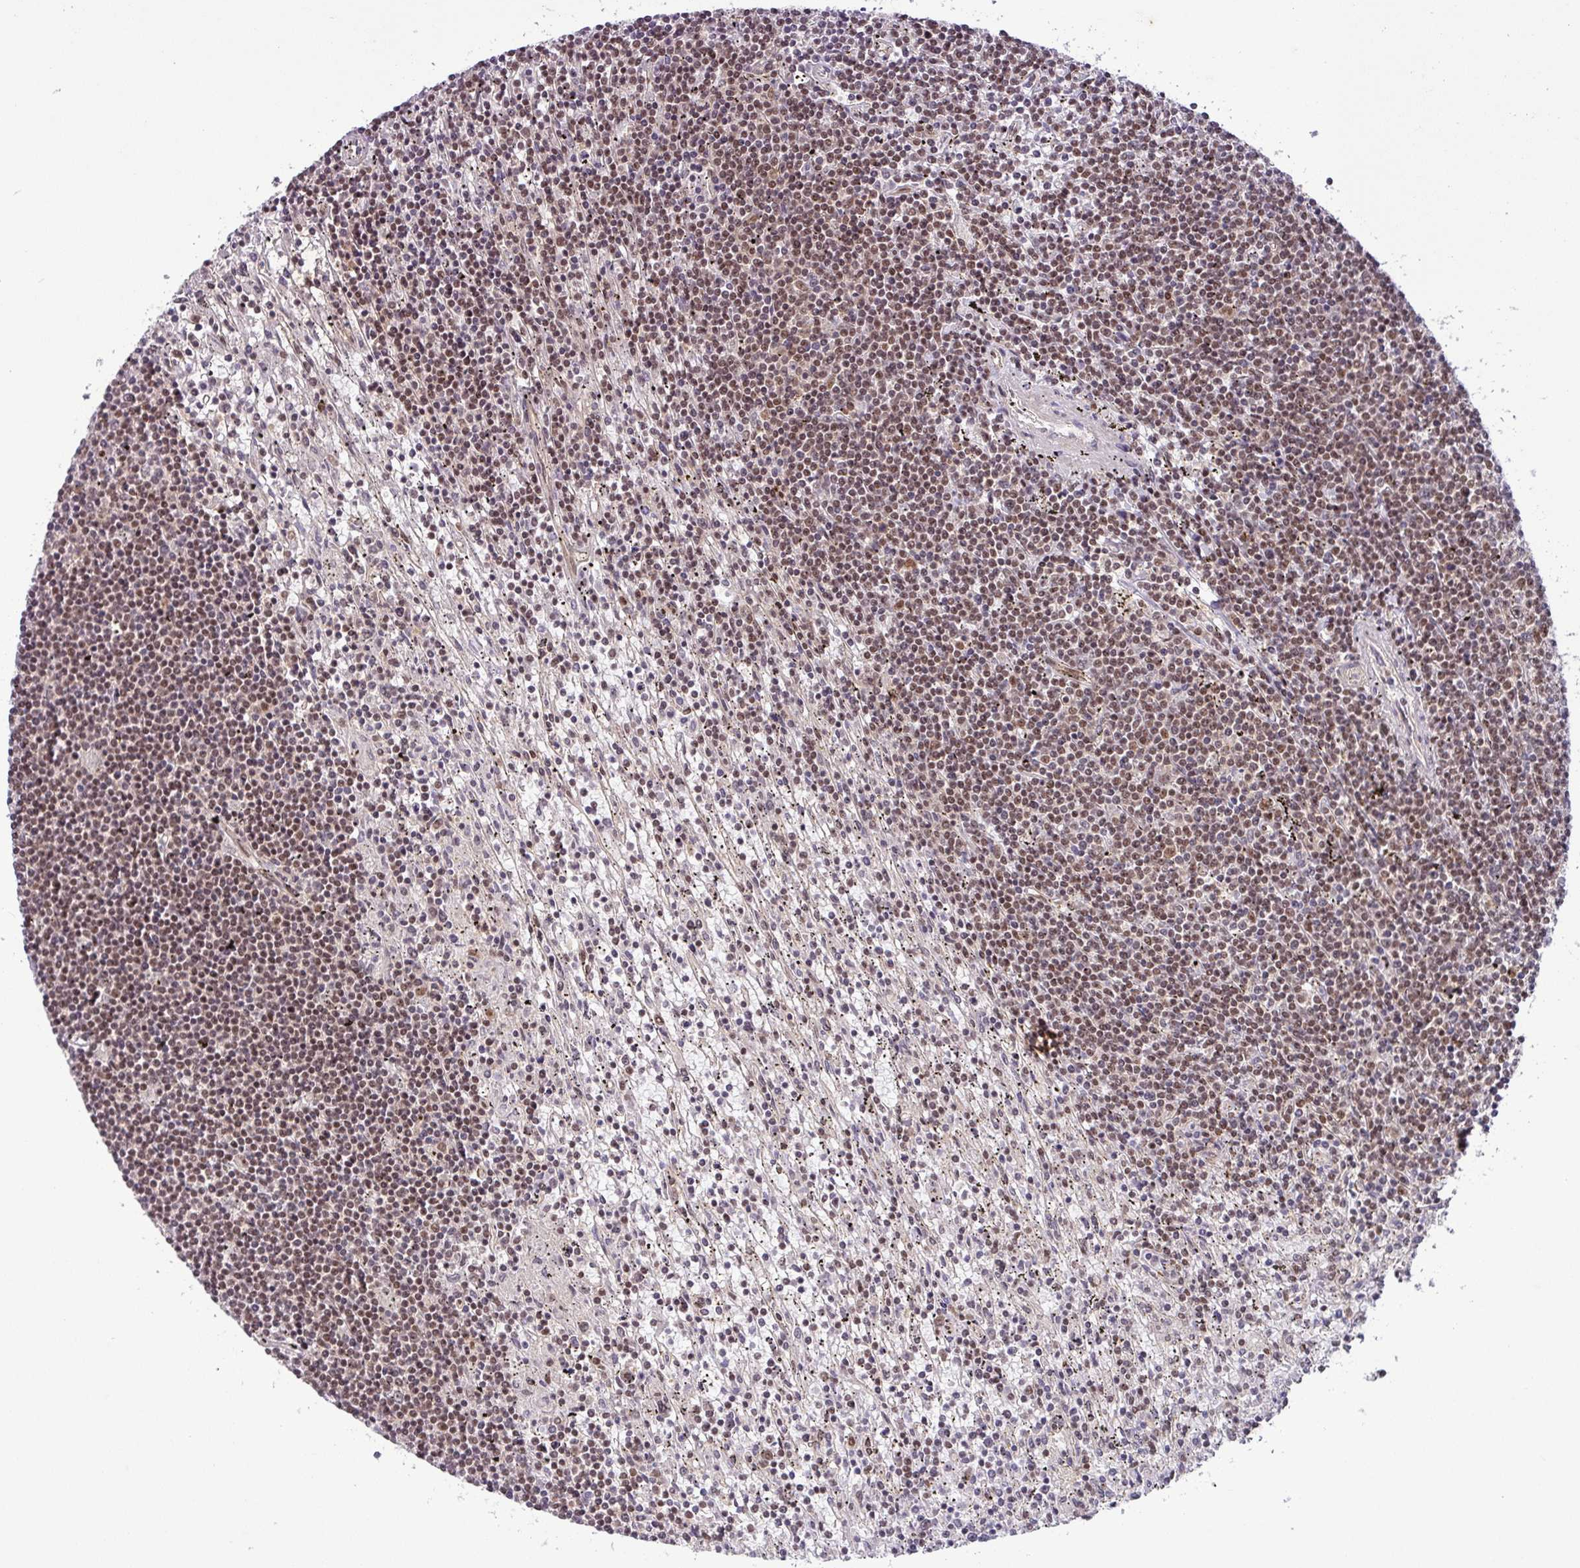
{"staining": {"intensity": "moderate", "quantity": ">75%", "location": "nuclear"}, "tissue": "lymphoma", "cell_type": "Tumor cells", "image_type": "cancer", "snomed": [{"axis": "morphology", "description": "Malignant lymphoma, non-Hodgkin's type, Low grade"}, {"axis": "topography", "description": "Spleen"}], "caption": "Immunohistochemical staining of human malignant lymphoma, non-Hodgkin's type (low-grade) exhibits moderate nuclear protein positivity in about >75% of tumor cells.", "gene": "SRSF2", "patient": {"sex": "male", "age": 76}}